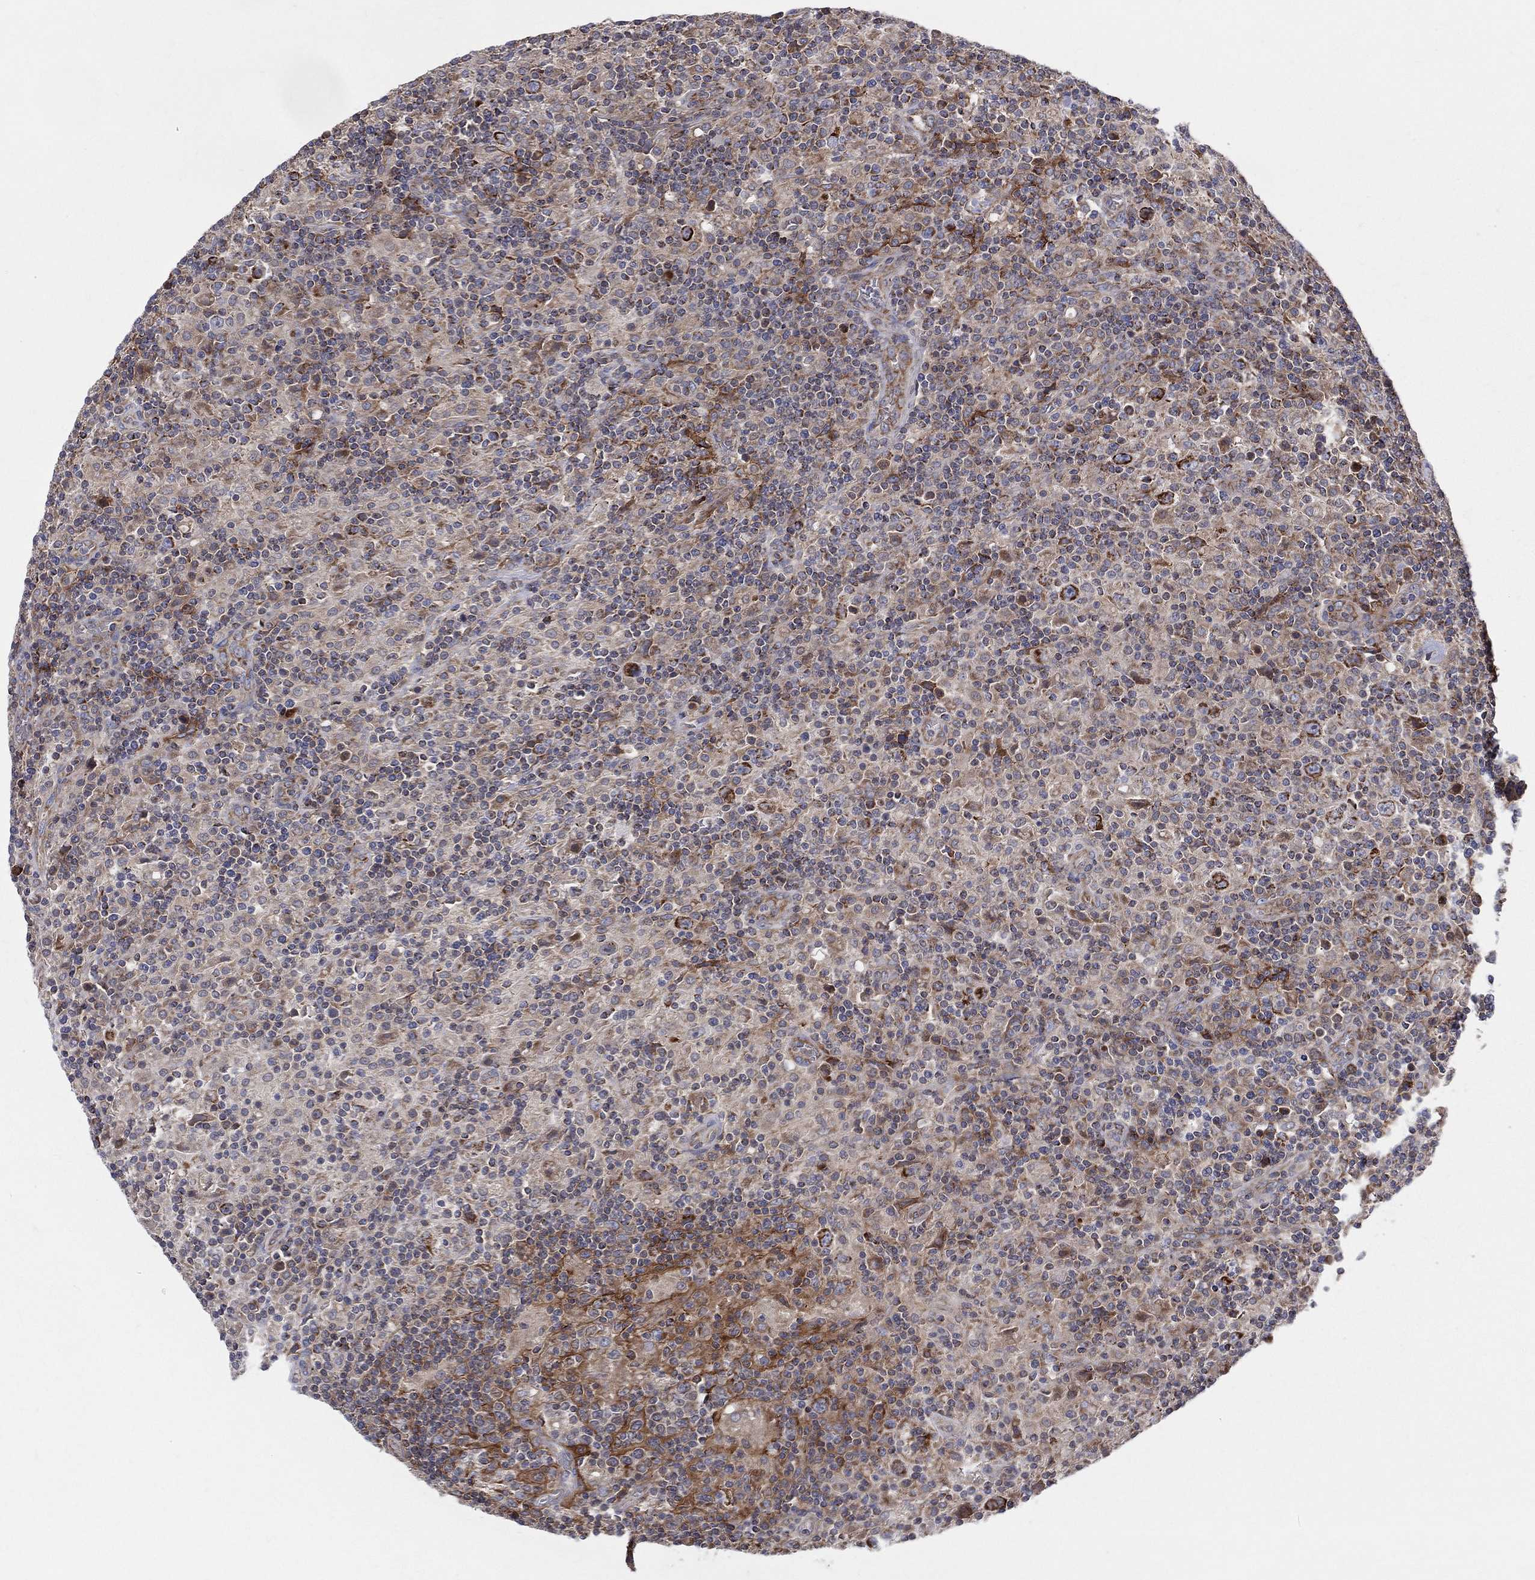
{"staining": {"intensity": "moderate", "quantity": "25%-75%", "location": "cytoplasmic/membranous"}, "tissue": "lymphoma", "cell_type": "Tumor cells", "image_type": "cancer", "snomed": [{"axis": "morphology", "description": "Hodgkin's disease, NOS"}, {"axis": "topography", "description": "Lymph node"}], "caption": "An immunohistochemistry (IHC) image of neoplastic tissue is shown. Protein staining in brown shows moderate cytoplasmic/membranous positivity in lymphoma within tumor cells.", "gene": "MIX23", "patient": {"sex": "male", "age": 70}}